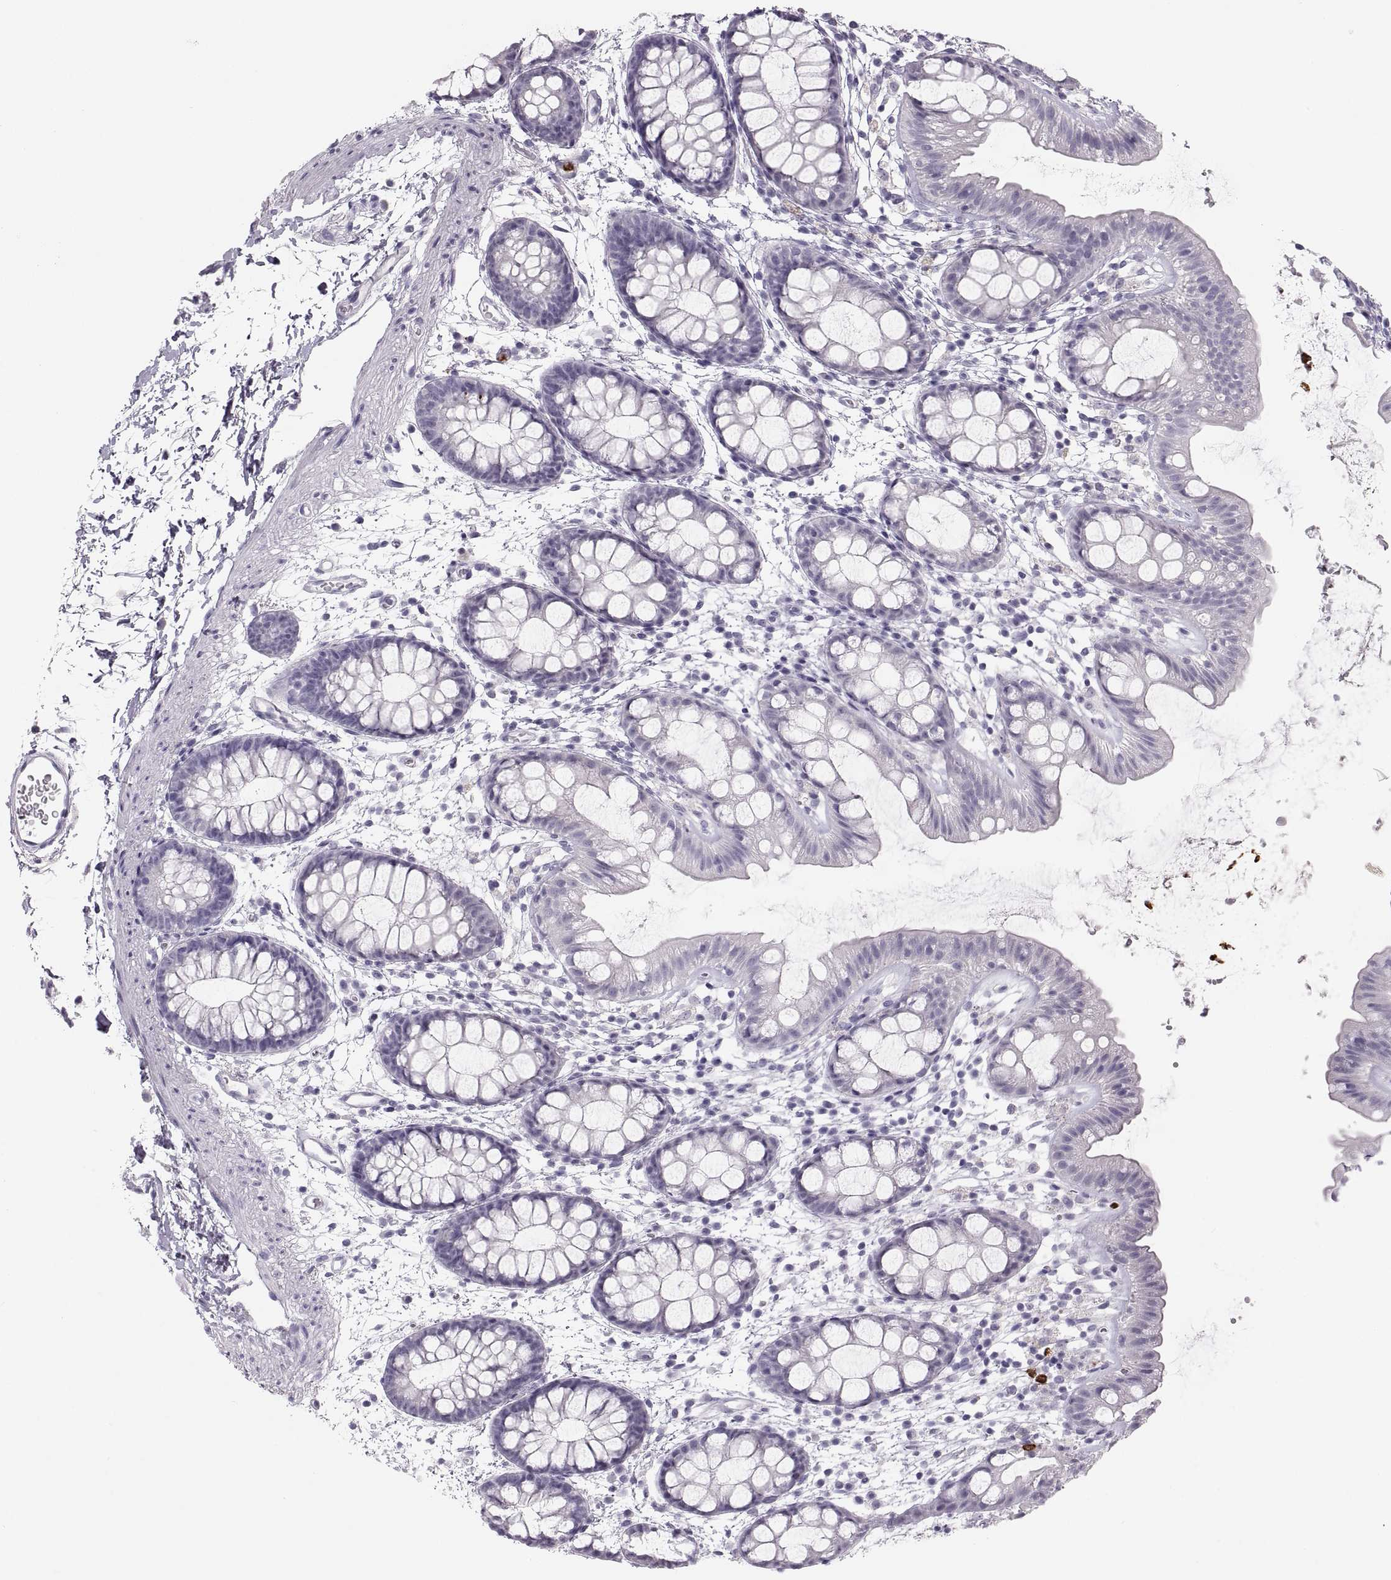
{"staining": {"intensity": "negative", "quantity": "none", "location": "none"}, "tissue": "rectum", "cell_type": "Glandular cells", "image_type": "normal", "snomed": [{"axis": "morphology", "description": "Normal tissue, NOS"}, {"axis": "topography", "description": "Rectum"}], "caption": "Protein analysis of benign rectum demonstrates no significant staining in glandular cells. The staining is performed using DAB brown chromogen with nuclei counter-stained in using hematoxylin.", "gene": "MILR1", "patient": {"sex": "male", "age": 57}}